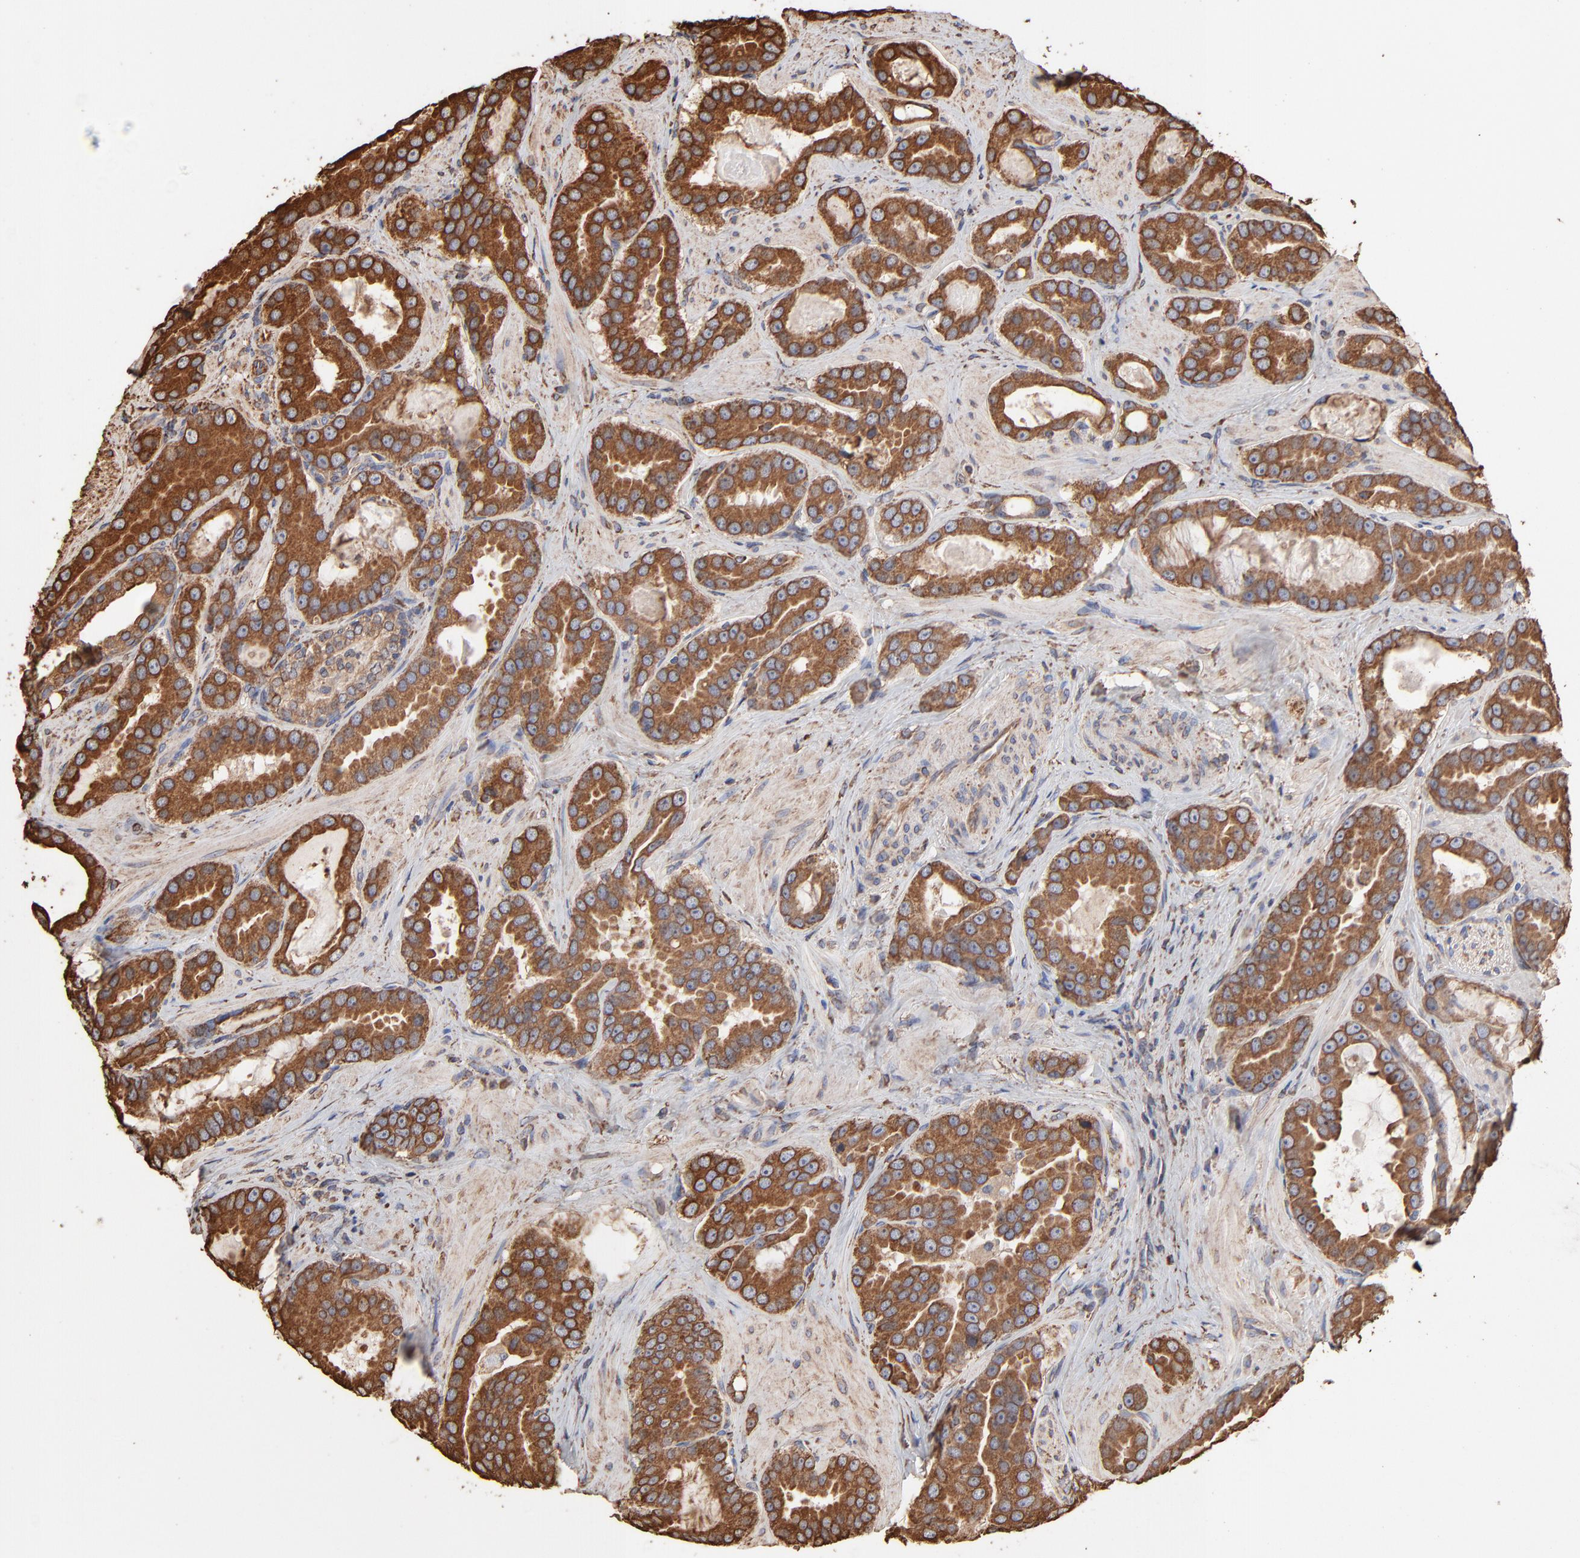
{"staining": {"intensity": "moderate", "quantity": ">75%", "location": "cytoplasmic/membranous"}, "tissue": "prostate cancer", "cell_type": "Tumor cells", "image_type": "cancer", "snomed": [{"axis": "morphology", "description": "Adenocarcinoma, Low grade"}, {"axis": "topography", "description": "Prostate"}], "caption": "High-power microscopy captured an immunohistochemistry (IHC) photomicrograph of prostate cancer (low-grade adenocarcinoma), revealing moderate cytoplasmic/membranous positivity in approximately >75% of tumor cells. (DAB (3,3'-diaminobenzidine) IHC, brown staining for protein, blue staining for nuclei).", "gene": "PDIA3", "patient": {"sex": "male", "age": 59}}